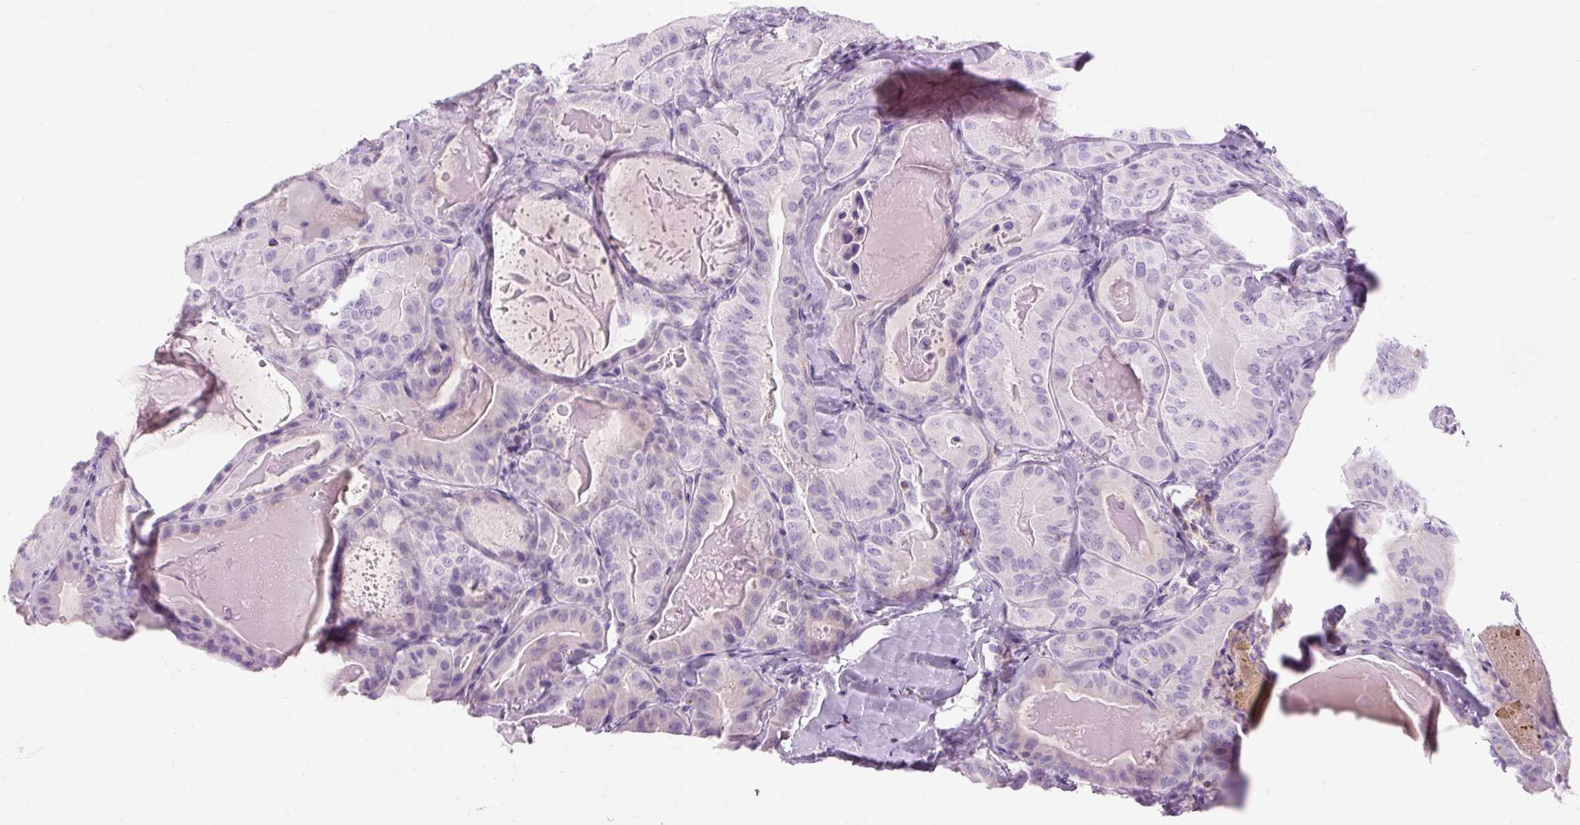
{"staining": {"intensity": "negative", "quantity": "none", "location": "none"}, "tissue": "thyroid cancer", "cell_type": "Tumor cells", "image_type": "cancer", "snomed": [{"axis": "morphology", "description": "Papillary adenocarcinoma, NOS"}, {"axis": "topography", "description": "Thyroid gland"}], "caption": "This is an IHC micrograph of thyroid cancer. There is no staining in tumor cells.", "gene": "TIGD2", "patient": {"sex": "female", "age": 68}}